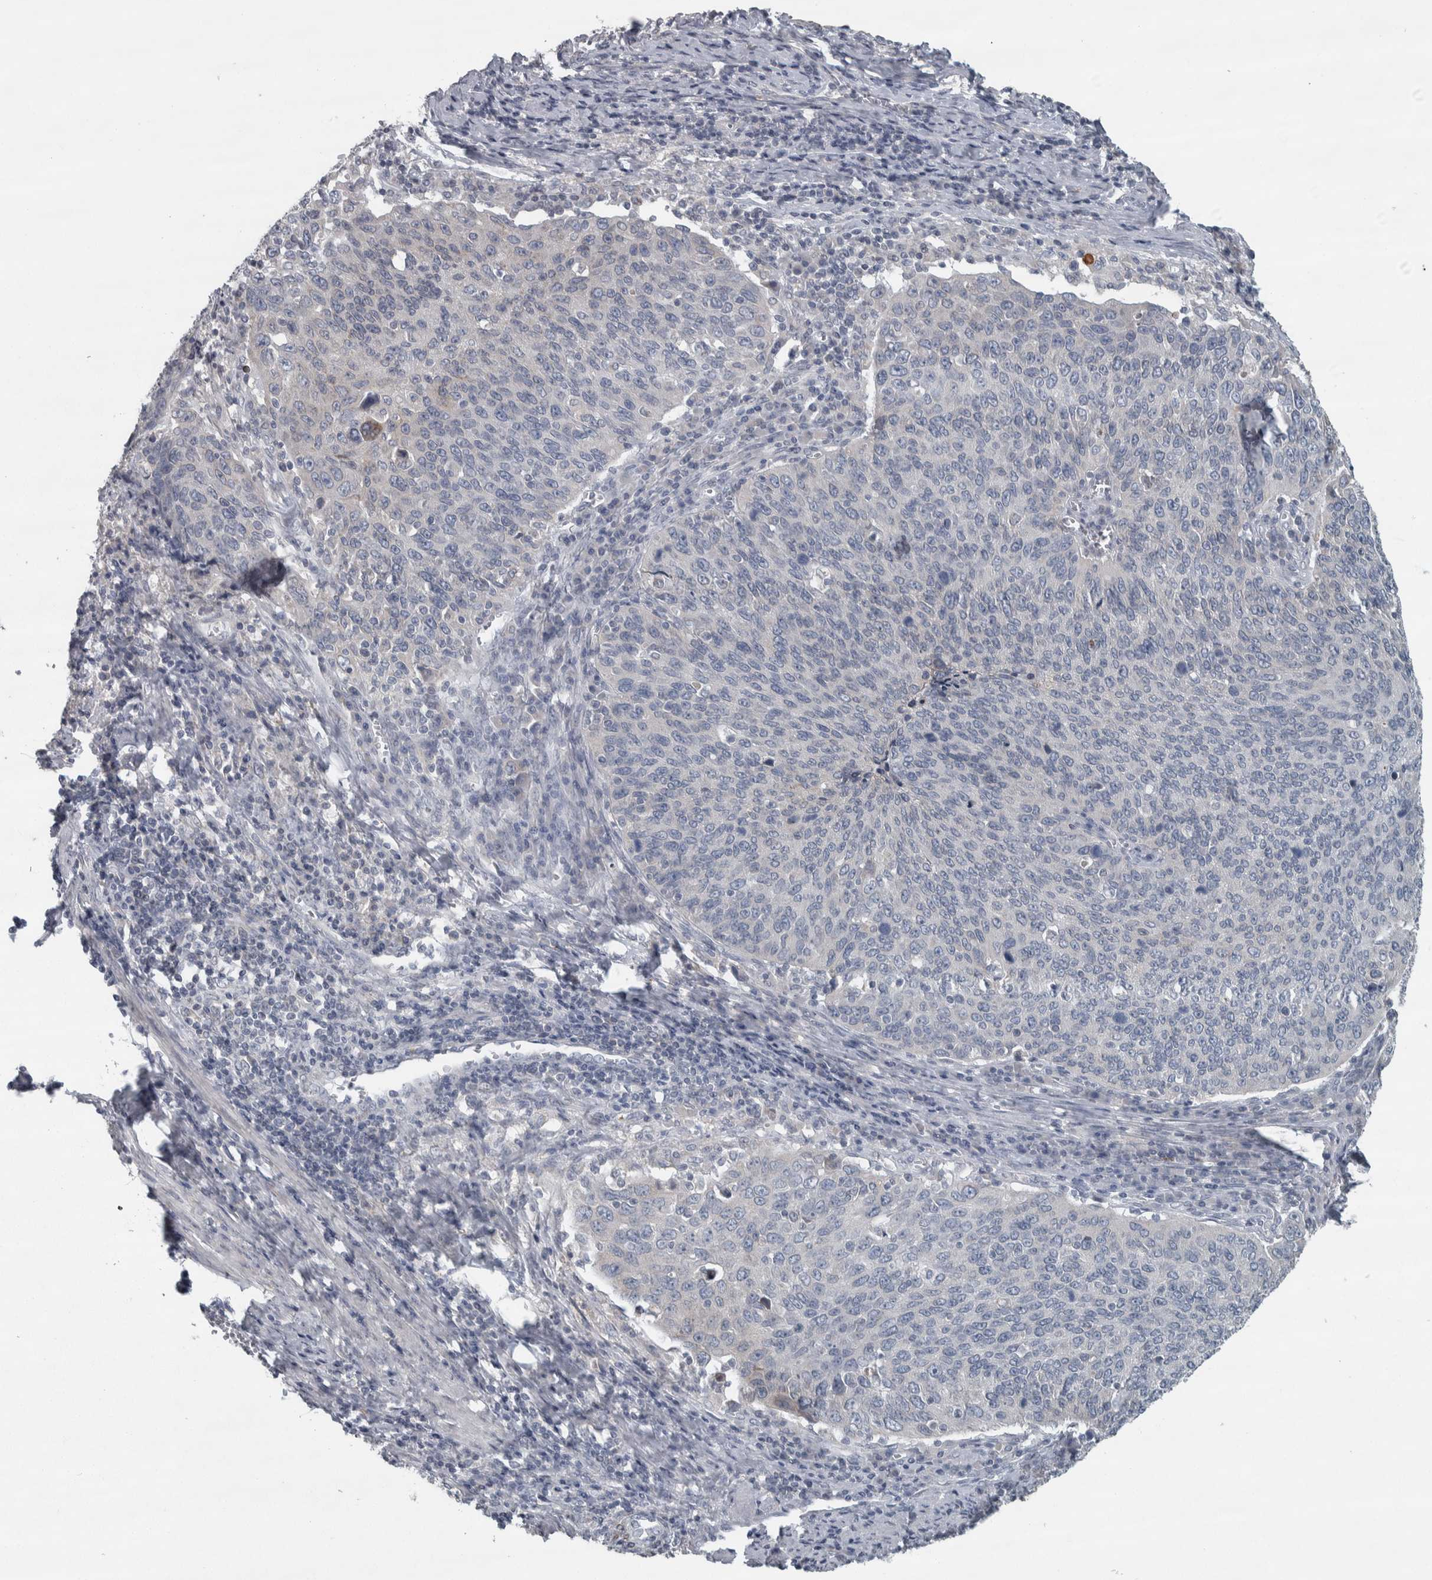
{"staining": {"intensity": "negative", "quantity": "none", "location": "none"}, "tissue": "cervical cancer", "cell_type": "Tumor cells", "image_type": "cancer", "snomed": [{"axis": "morphology", "description": "Squamous cell carcinoma, NOS"}, {"axis": "topography", "description": "Cervix"}], "caption": "Protein analysis of squamous cell carcinoma (cervical) shows no significant expression in tumor cells.", "gene": "SIGMAR1", "patient": {"sex": "female", "age": 53}}